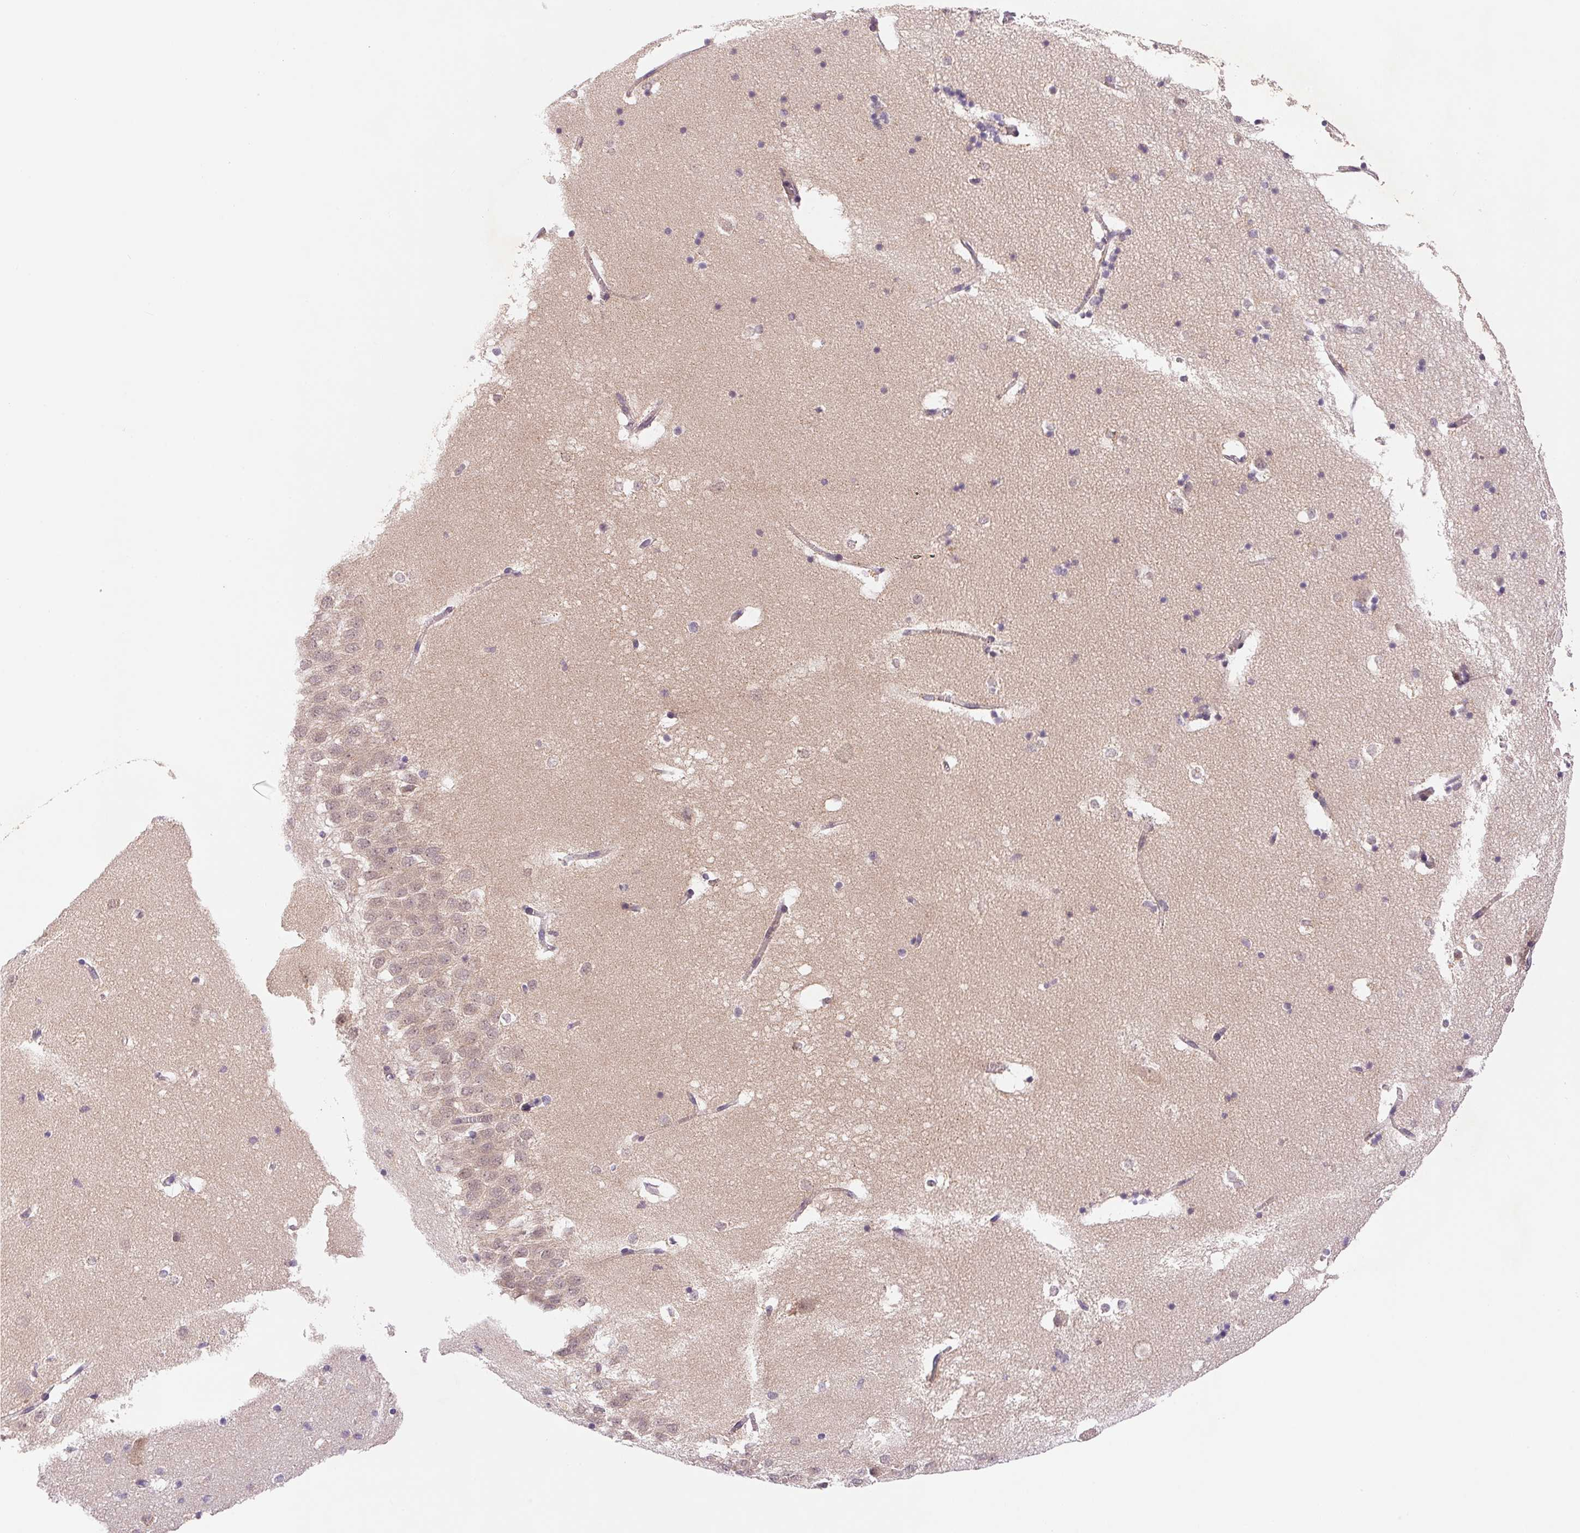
{"staining": {"intensity": "weak", "quantity": "<25%", "location": "cytoplasmic/membranous,nuclear"}, "tissue": "hippocampus", "cell_type": "Glial cells", "image_type": "normal", "snomed": [{"axis": "morphology", "description": "Normal tissue, NOS"}, {"axis": "topography", "description": "Hippocampus"}], "caption": "This is an immunohistochemistry photomicrograph of unremarkable hippocampus. There is no staining in glial cells.", "gene": "BNIP5", "patient": {"sex": "male", "age": 58}}